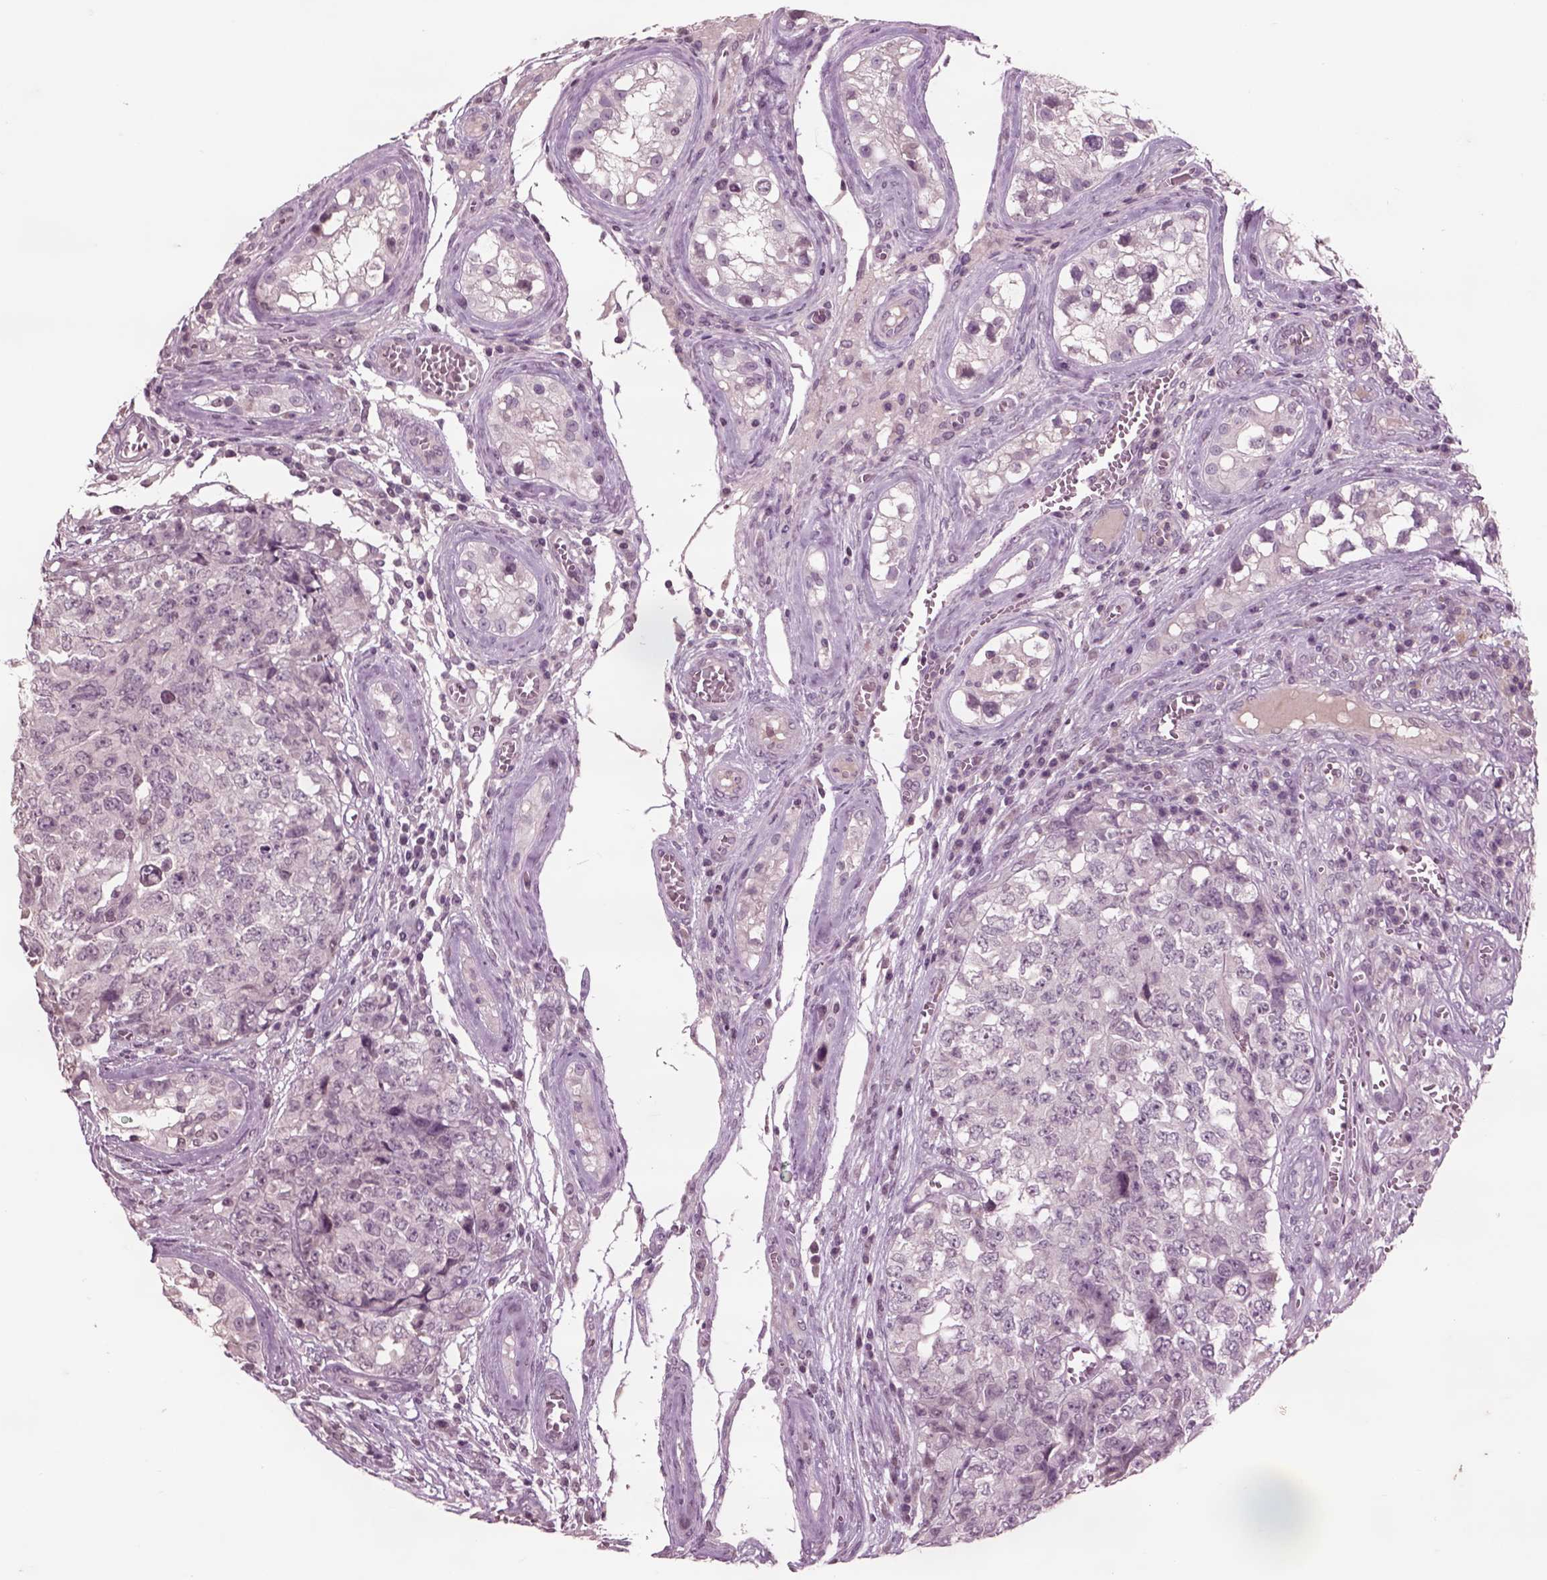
{"staining": {"intensity": "negative", "quantity": "none", "location": "none"}, "tissue": "testis cancer", "cell_type": "Tumor cells", "image_type": "cancer", "snomed": [{"axis": "morphology", "description": "Carcinoma, Embryonal, NOS"}, {"axis": "topography", "description": "Testis"}], "caption": "Testis cancer (embryonal carcinoma) stained for a protein using IHC exhibits no expression tumor cells.", "gene": "CHGB", "patient": {"sex": "male", "age": 23}}